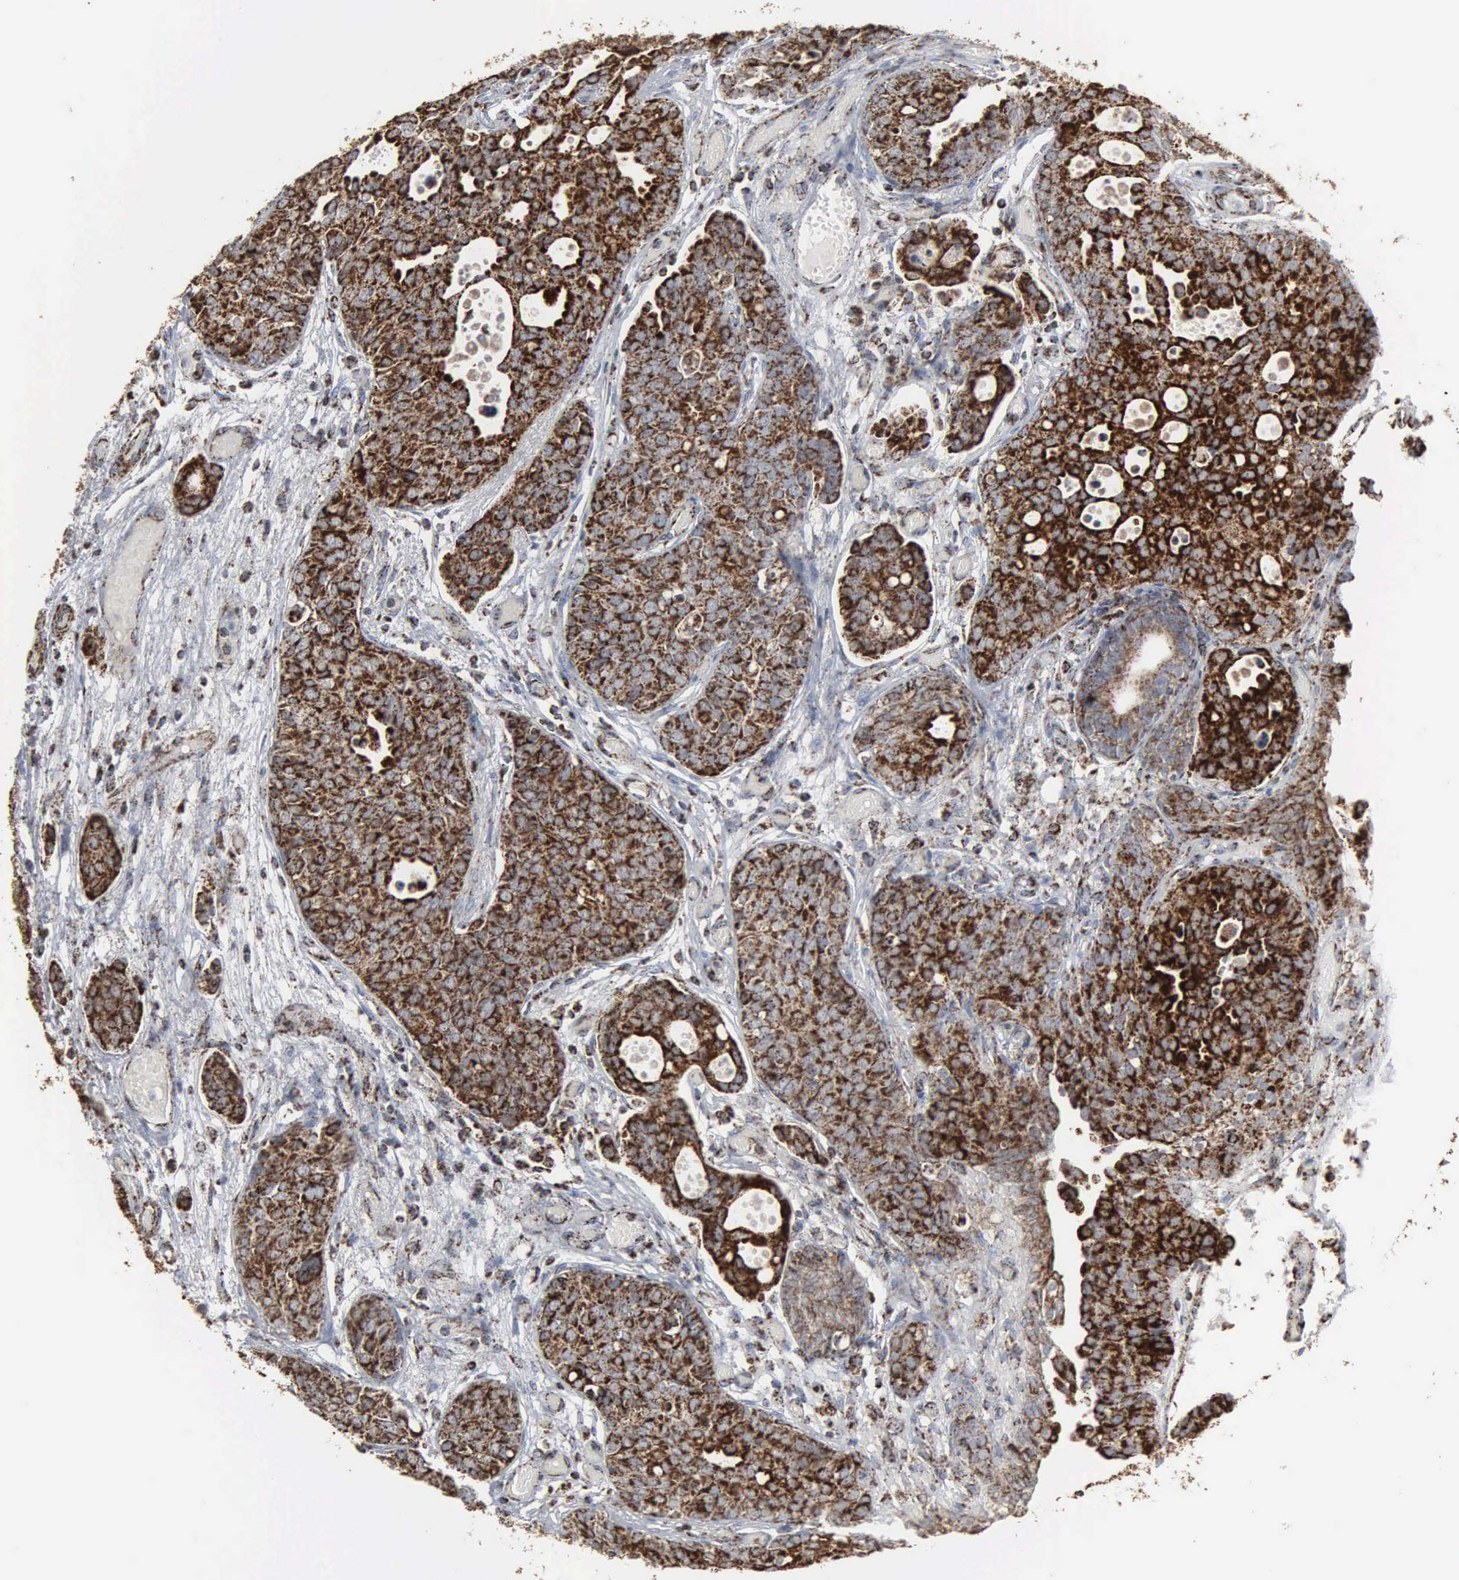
{"staining": {"intensity": "strong", "quantity": ">75%", "location": "cytoplasmic/membranous"}, "tissue": "urothelial cancer", "cell_type": "Tumor cells", "image_type": "cancer", "snomed": [{"axis": "morphology", "description": "Urothelial carcinoma, High grade"}, {"axis": "topography", "description": "Urinary bladder"}], "caption": "Tumor cells exhibit strong cytoplasmic/membranous expression in about >75% of cells in urothelial cancer. Using DAB (3,3'-diaminobenzidine) (brown) and hematoxylin (blue) stains, captured at high magnification using brightfield microscopy.", "gene": "HSPA9", "patient": {"sex": "male", "age": 78}}